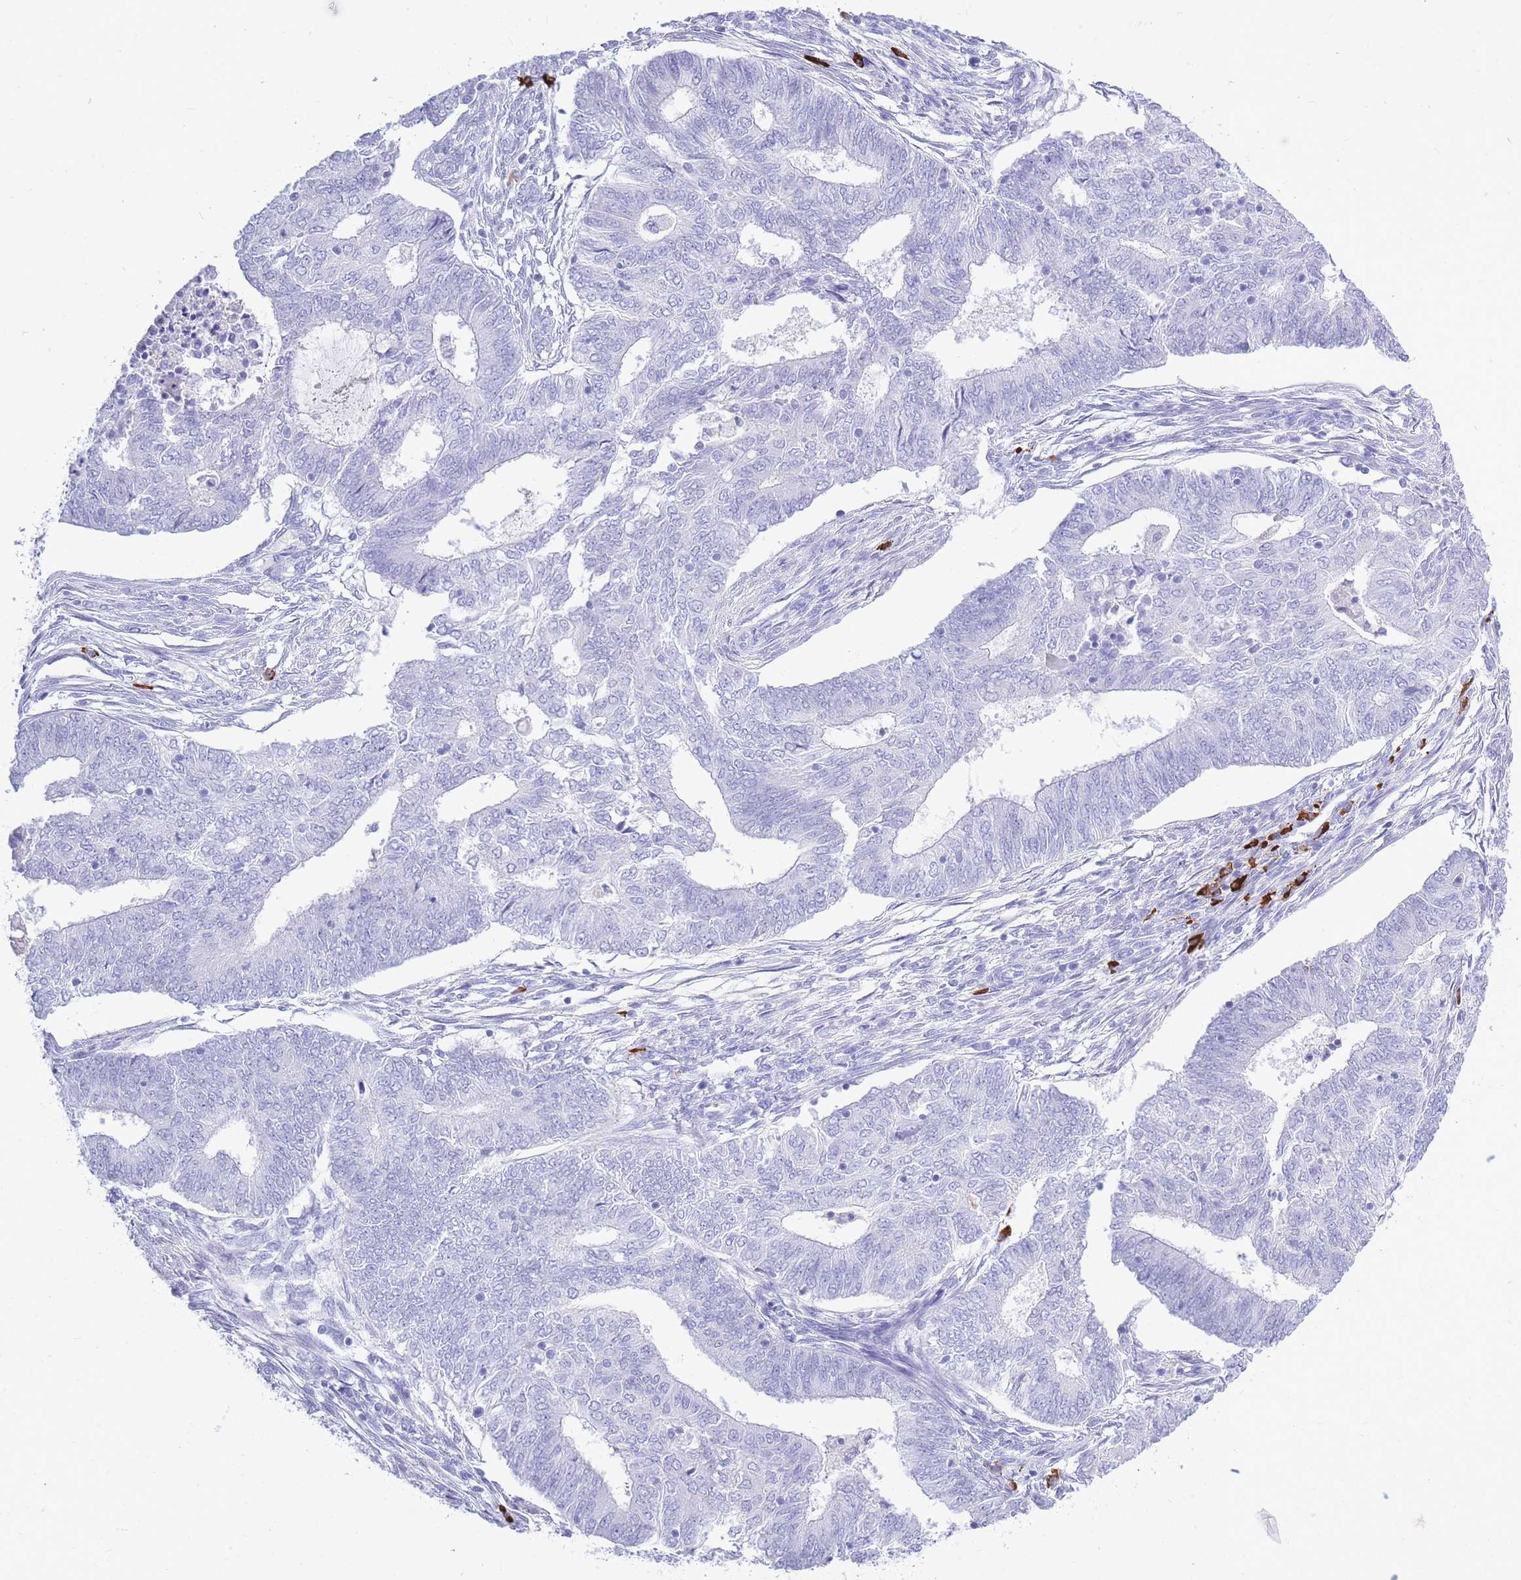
{"staining": {"intensity": "negative", "quantity": "none", "location": "none"}, "tissue": "endometrial cancer", "cell_type": "Tumor cells", "image_type": "cancer", "snomed": [{"axis": "morphology", "description": "Adenocarcinoma, NOS"}, {"axis": "topography", "description": "Endometrium"}], "caption": "This micrograph is of endometrial adenocarcinoma stained with IHC to label a protein in brown with the nuclei are counter-stained blue. There is no staining in tumor cells.", "gene": "ZFP62", "patient": {"sex": "female", "age": 62}}